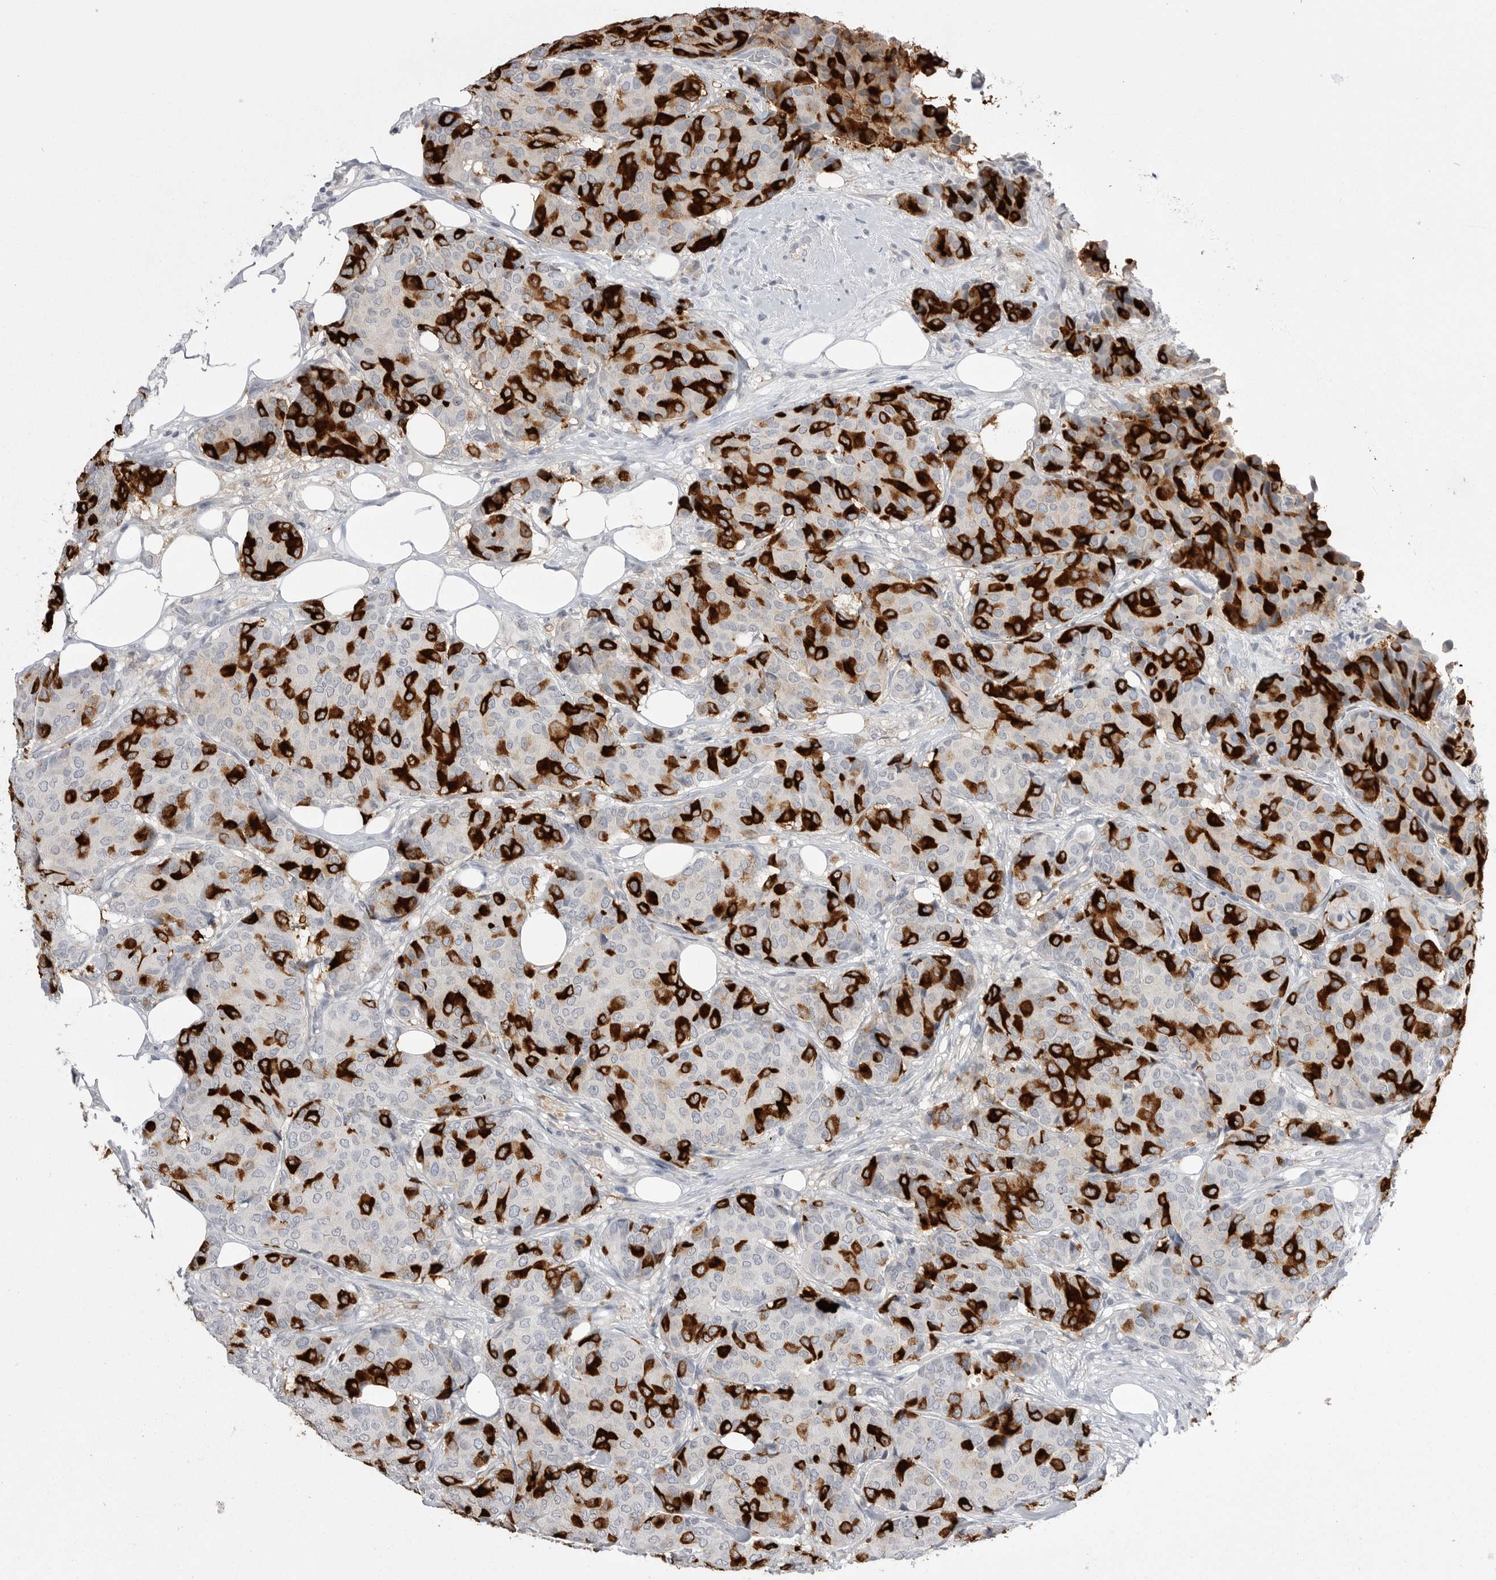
{"staining": {"intensity": "strong", "quantity": "25%-75%", "location": "cytoplasmic/membranous"}, "tissue": "breast cancer", "cell_type": "Tumor cells", "image_type": "cancer", "snomed": [{"axis": "morphology", "description": "Duct carcinoma"}, {"axis": "topography", "description": "Breast"}], "caption": "A brown stain labels strong cytoplasmic/membranous staining of a protein in human breast cancer (infiltrating ductal carcinoma) tumor cells. (DAB = brown stain, brightfield microscopy at high magnification).", "gene": "CPB1", "patient": {"sex": "female", "age": 75}}